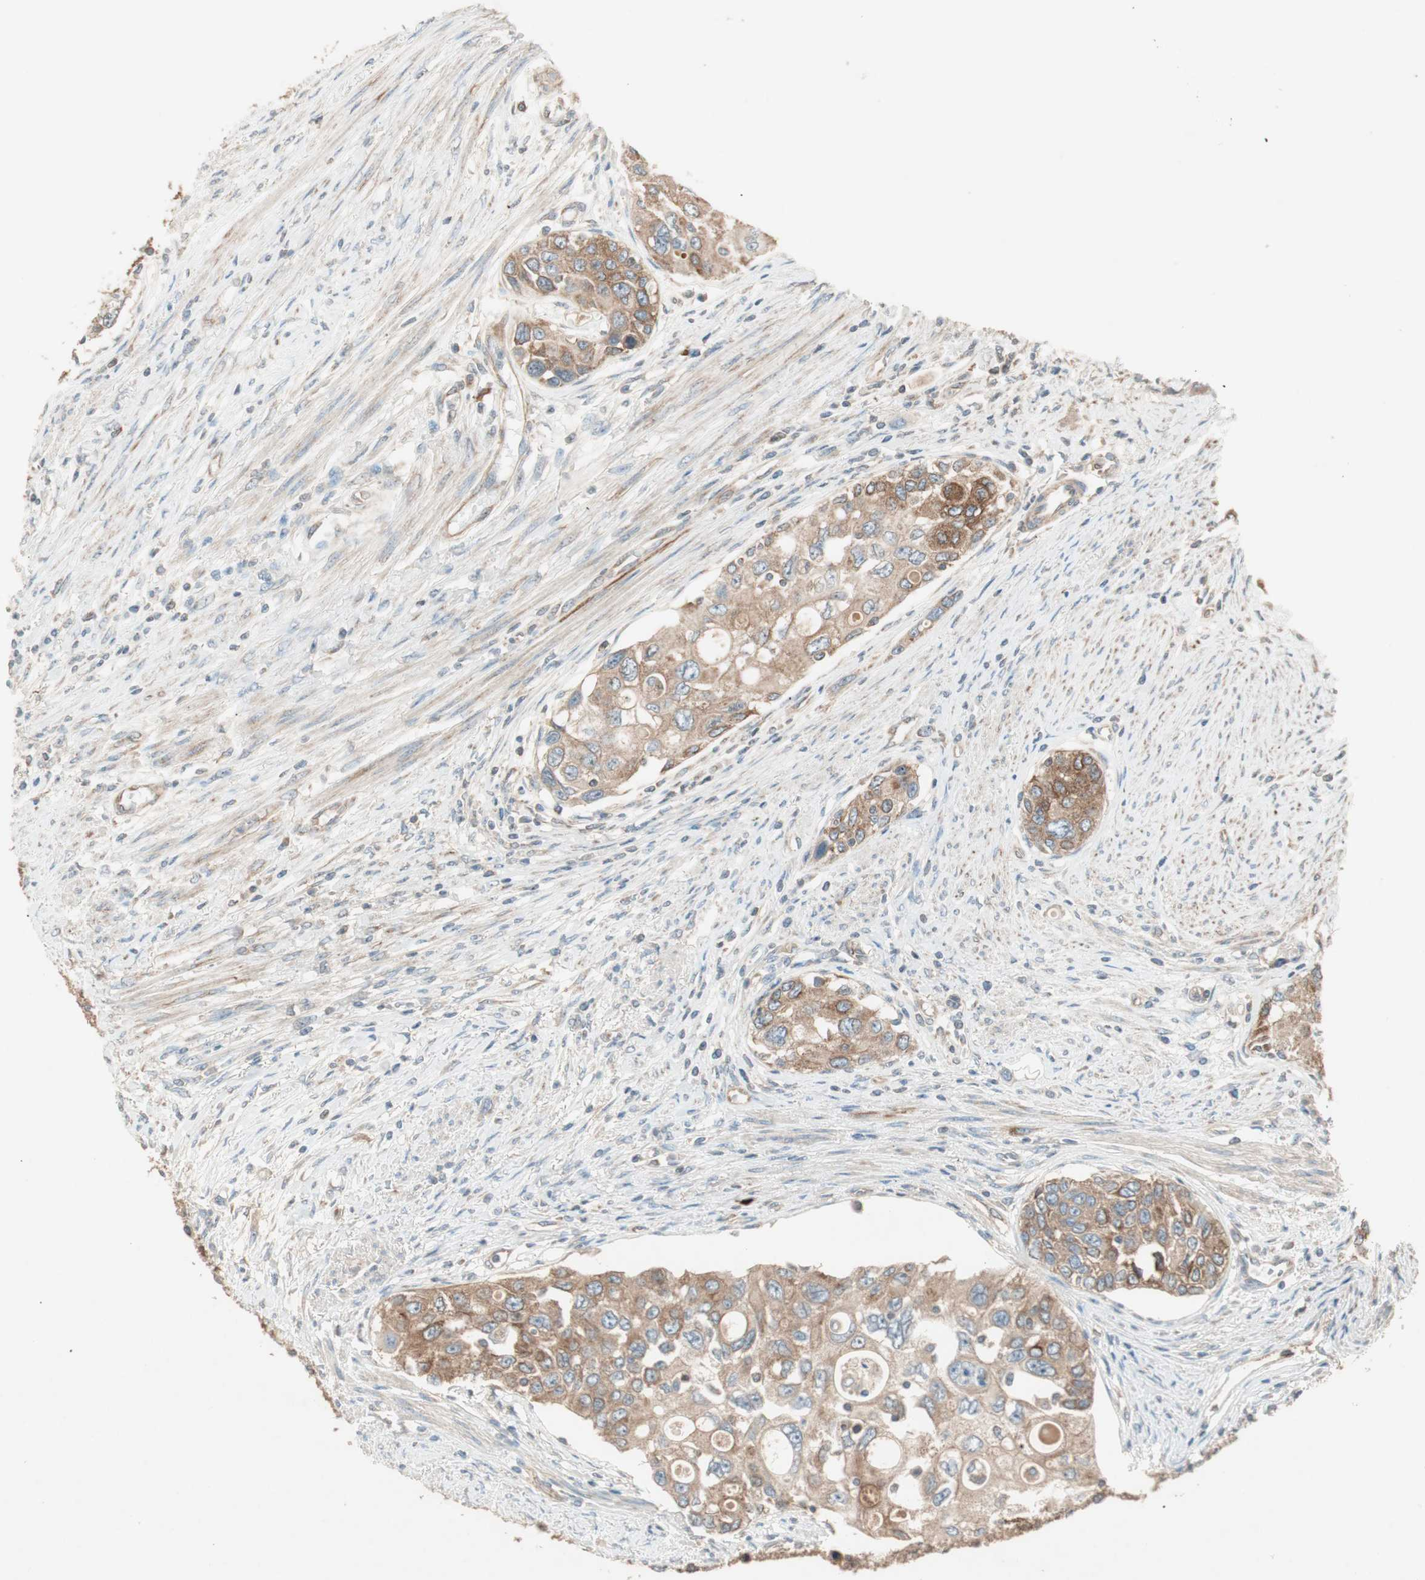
{"staining": {"intensity": "moderate", "quantity": ">75%", "location": "cytoplasmic/membranous"}, "tissue": "urothelial cancer", "cell_type": "Tumor cells", "image_type": "cancer", "snomed": [{"axis": "morphology", "description": "Urothelial carcinoma, High grade"}, {"axis": "topography", "description": "Urinary bladder"}], "caption": "Moderate cytoplasmic/membranous staining is identified in approximately >75% of tumor cells in urothelial carcinoma (high-grade).", "gene": "CC2D1A", "patient": {"sex": "female", "age": 56}}